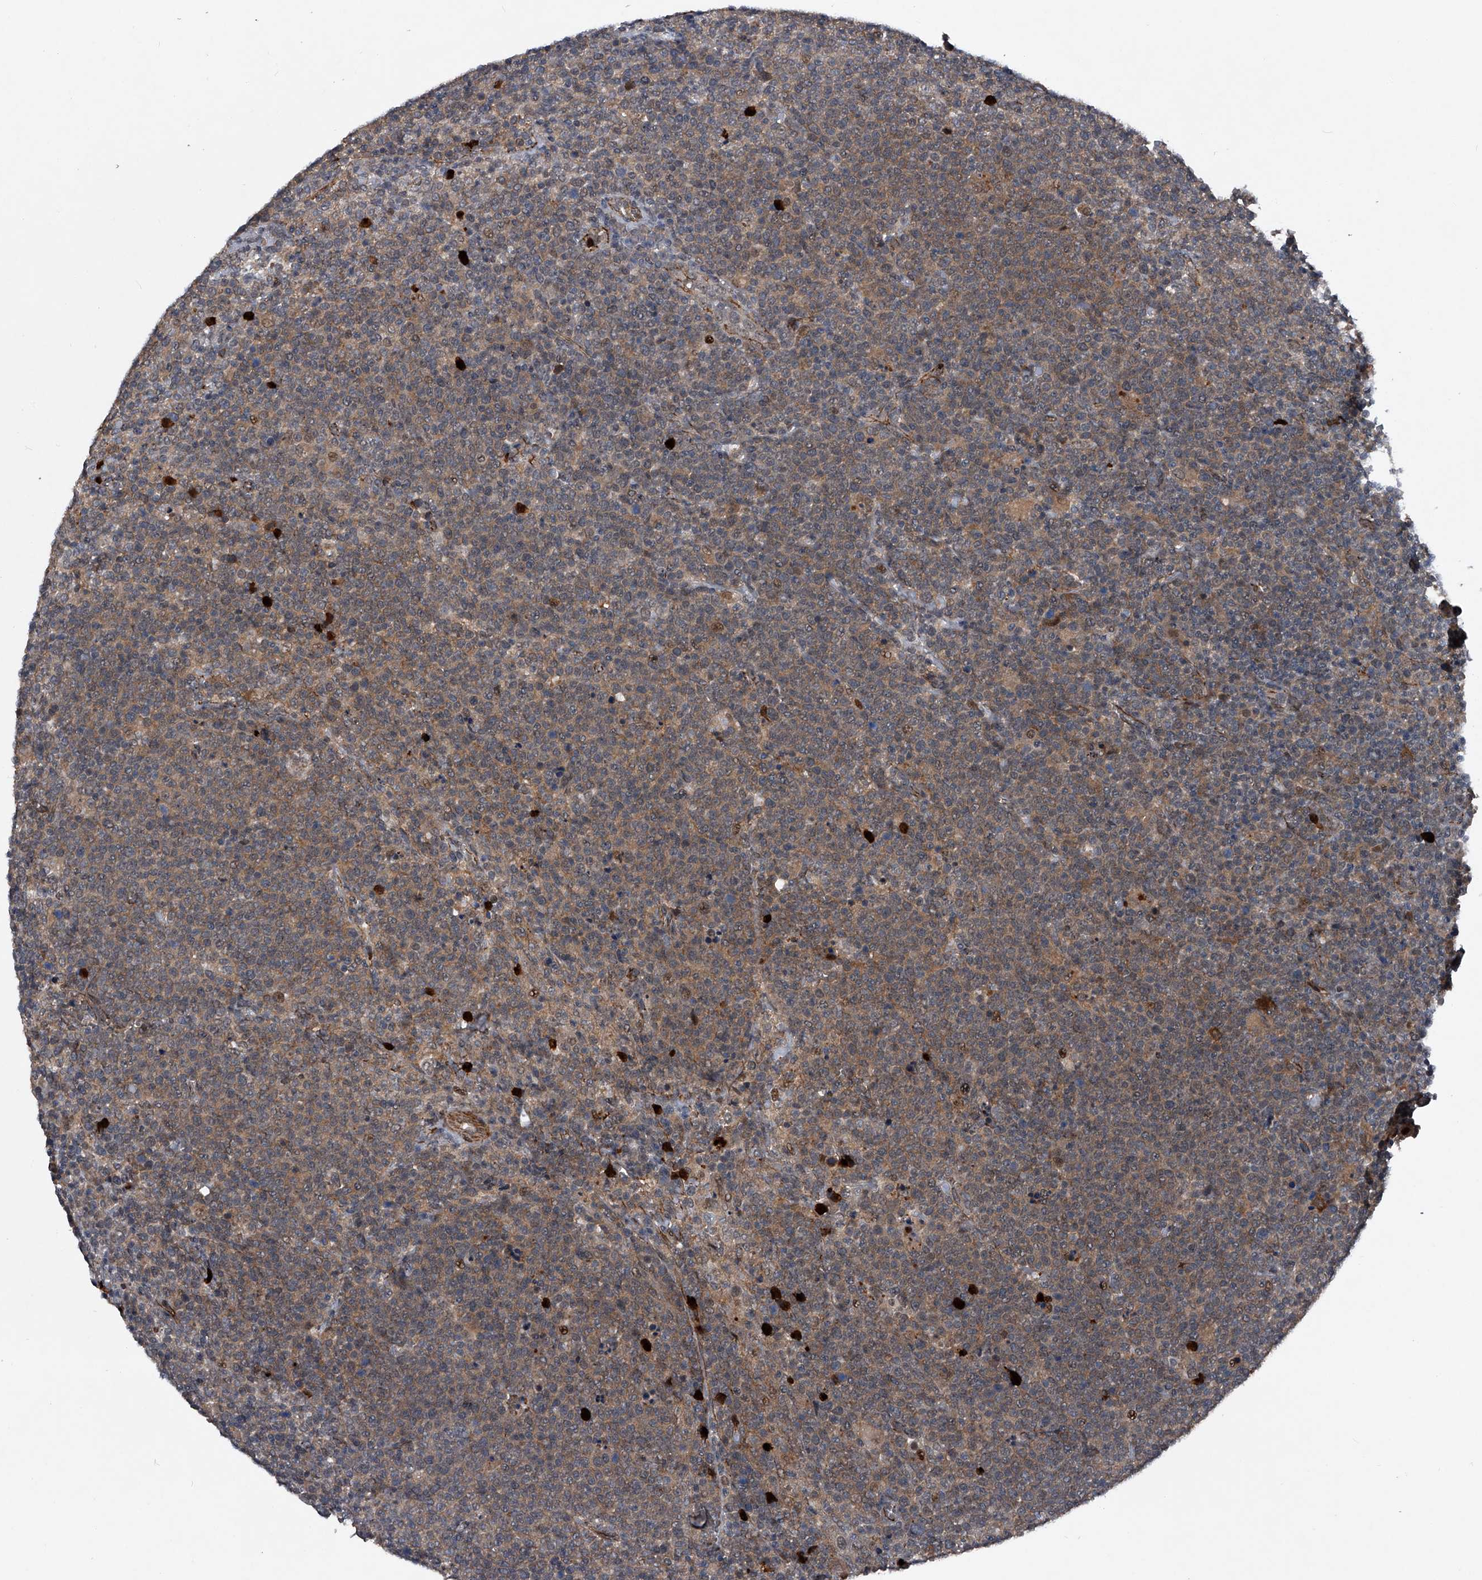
{"staining": {"intensity": "moderate", "quantity": ">75%", "location": "cytoplasmic/membranous"}, "tissue": "lymphoma", "cell_type": "Tumor cells", "image_type": "cancer", "snomed": [{"axis": "morphology", "description": "Malignant lymphoma, non-Hodgkin's type, High grade"}, {"axis": "topography", "description": "Lymph node"}], "caption": "A brown stain highlights moderate cytoplasmic/membranous staining of a protein in human lymphoma tumor cells. (DAB (3,3'-diaminobenzidine) IHC with brightfield microscopy, high magnification).", "gene": "MAPKAP1", "patient": {"sex": "male", "age": 61}}